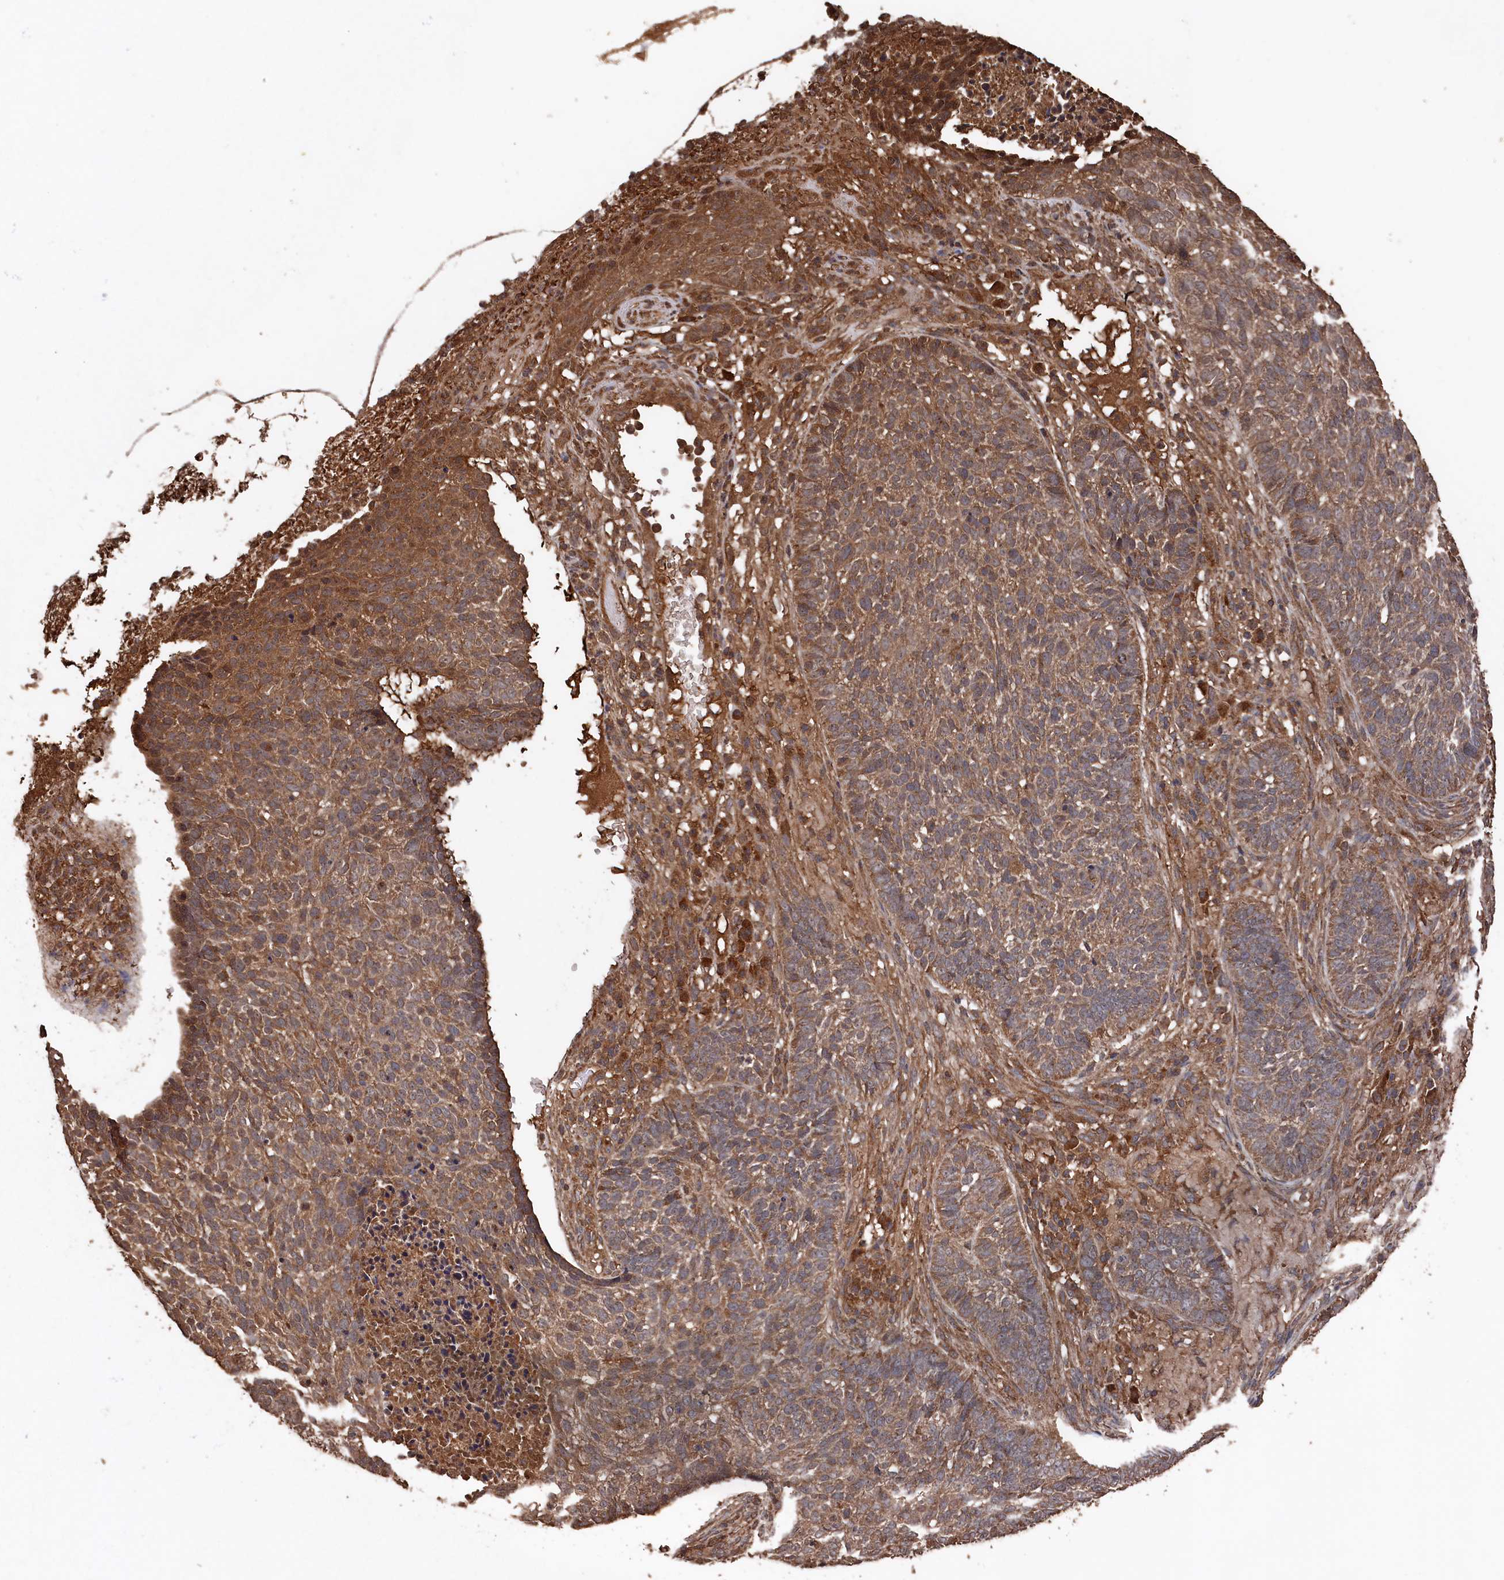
{"staining": {"intensity": "moderate", "quantity": ">75%", "location": "cytoplasmic/membranous"}, "tissue": "skin cancer", "cell_type": "Tumor cells", "image_type": "cancer", "snomed": [{"axis": "morphology", "description": "Basal cell carcinoma"}, {"axis": "topography", "description": "Skin"}], "caption": "Immunohistochemical staining of human basal cell carcinoma (skin) displays medium levels of moderate cytoplasmic/membranous protein expression in about >75% of tumor cells.", "gene": "SNX33", "patient": {"sex": "male", "age": 85}}